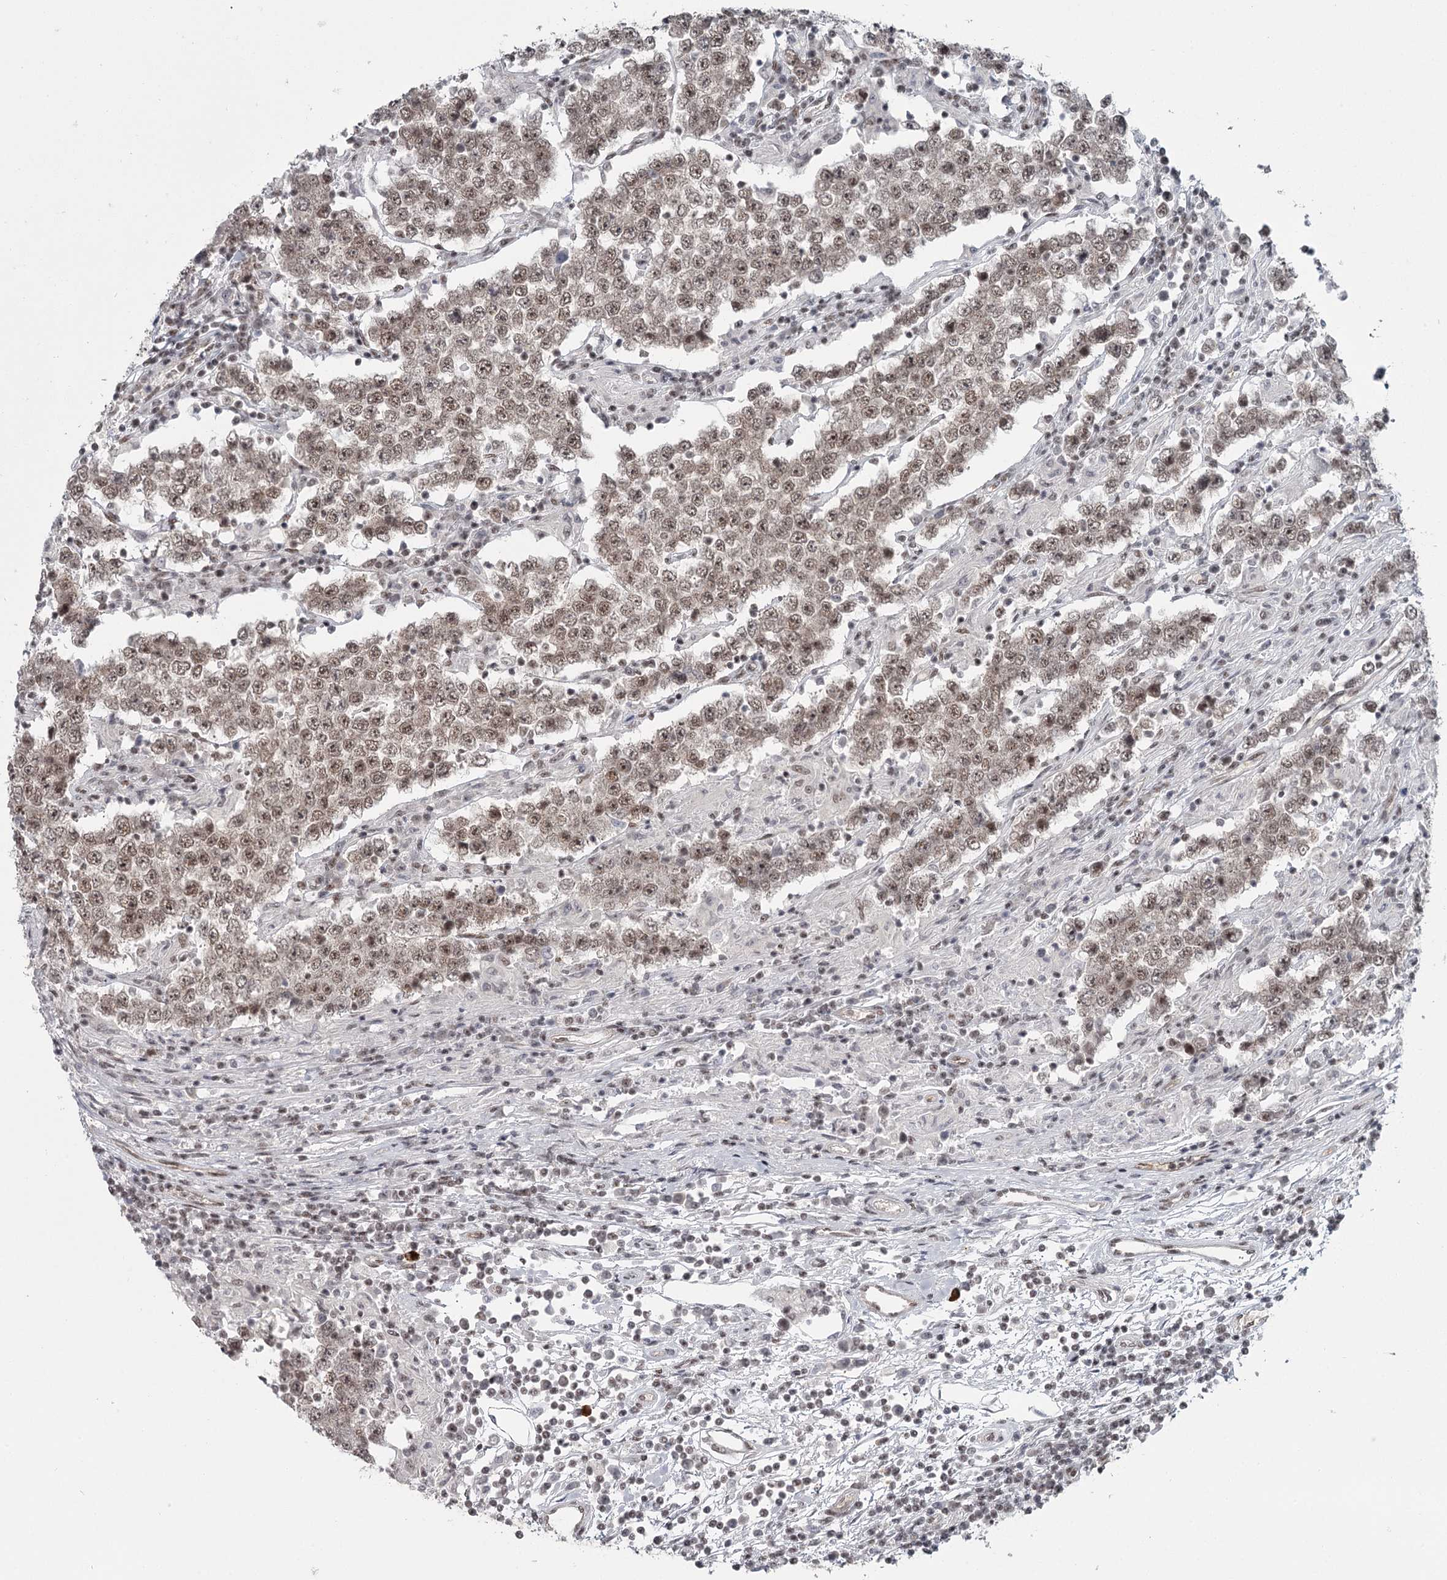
{"staining": {"intensity": "moderate", "quantity": ">75%", "location": "nuclear"}, "tissue": "testis cancer", "cell_type": "Tumor cells", "image_type": "cancer", "snomed": [{"axis": "morphology", "description": "Normal tissue, NOS"}, {"axis": "morphology", "description": "Urothelial carcinoma, High grade"}, {"axis": "morphology", "description": "Seminoma, NOS"}, {"axis": "morphology", "description": "Carcinoma, Embryonal, NOS"}, {"axis": "topography", "description": "Urinary bladder"}, {"axis": "topography", "description": "Testis"}], "caption": "This is an image of IHC staining of seminoma (testis), which shows moderate staining in the nuclear of tumor cells.", "gene": "FAM13C", "patient": {"sex": "male", "age": 41}}